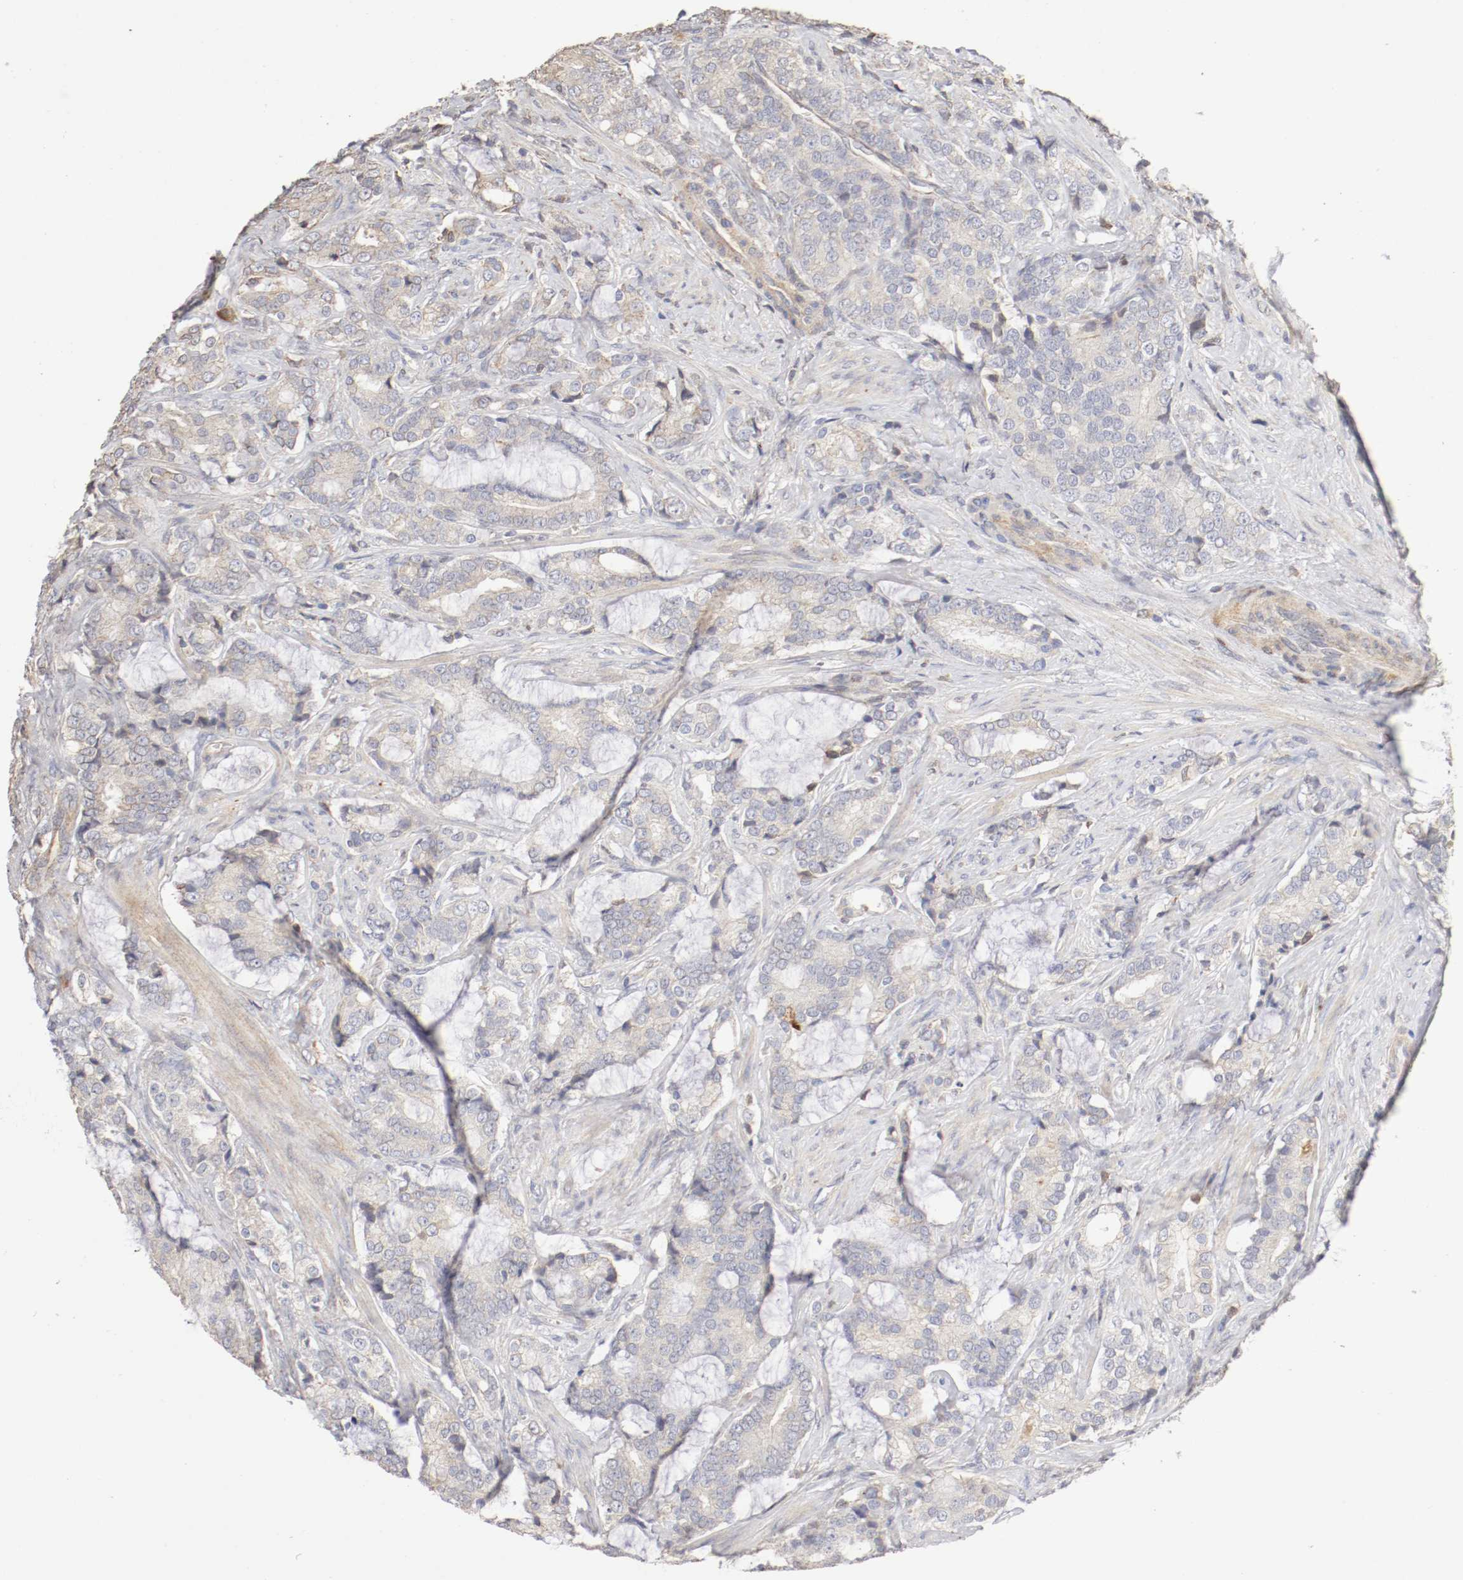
{"staining": {"intensity": "weak", "quantity": "<25%", "location": "cytoplasmic/membranous"}, "tissue": "prostate cancer", "cell_type": "Tumor cells", "image_type": "cancer", "snomed": [{"axis": "morphology", "description": "Adenocarcinoma, Low grade"}, {"axis": "topography", "description": "Prostate"}], "caption": "There is no significant positivity in tumor cells of prostate cancer.", "gene": "CDK6", "patient": {"sex": "male", "age": 58}}